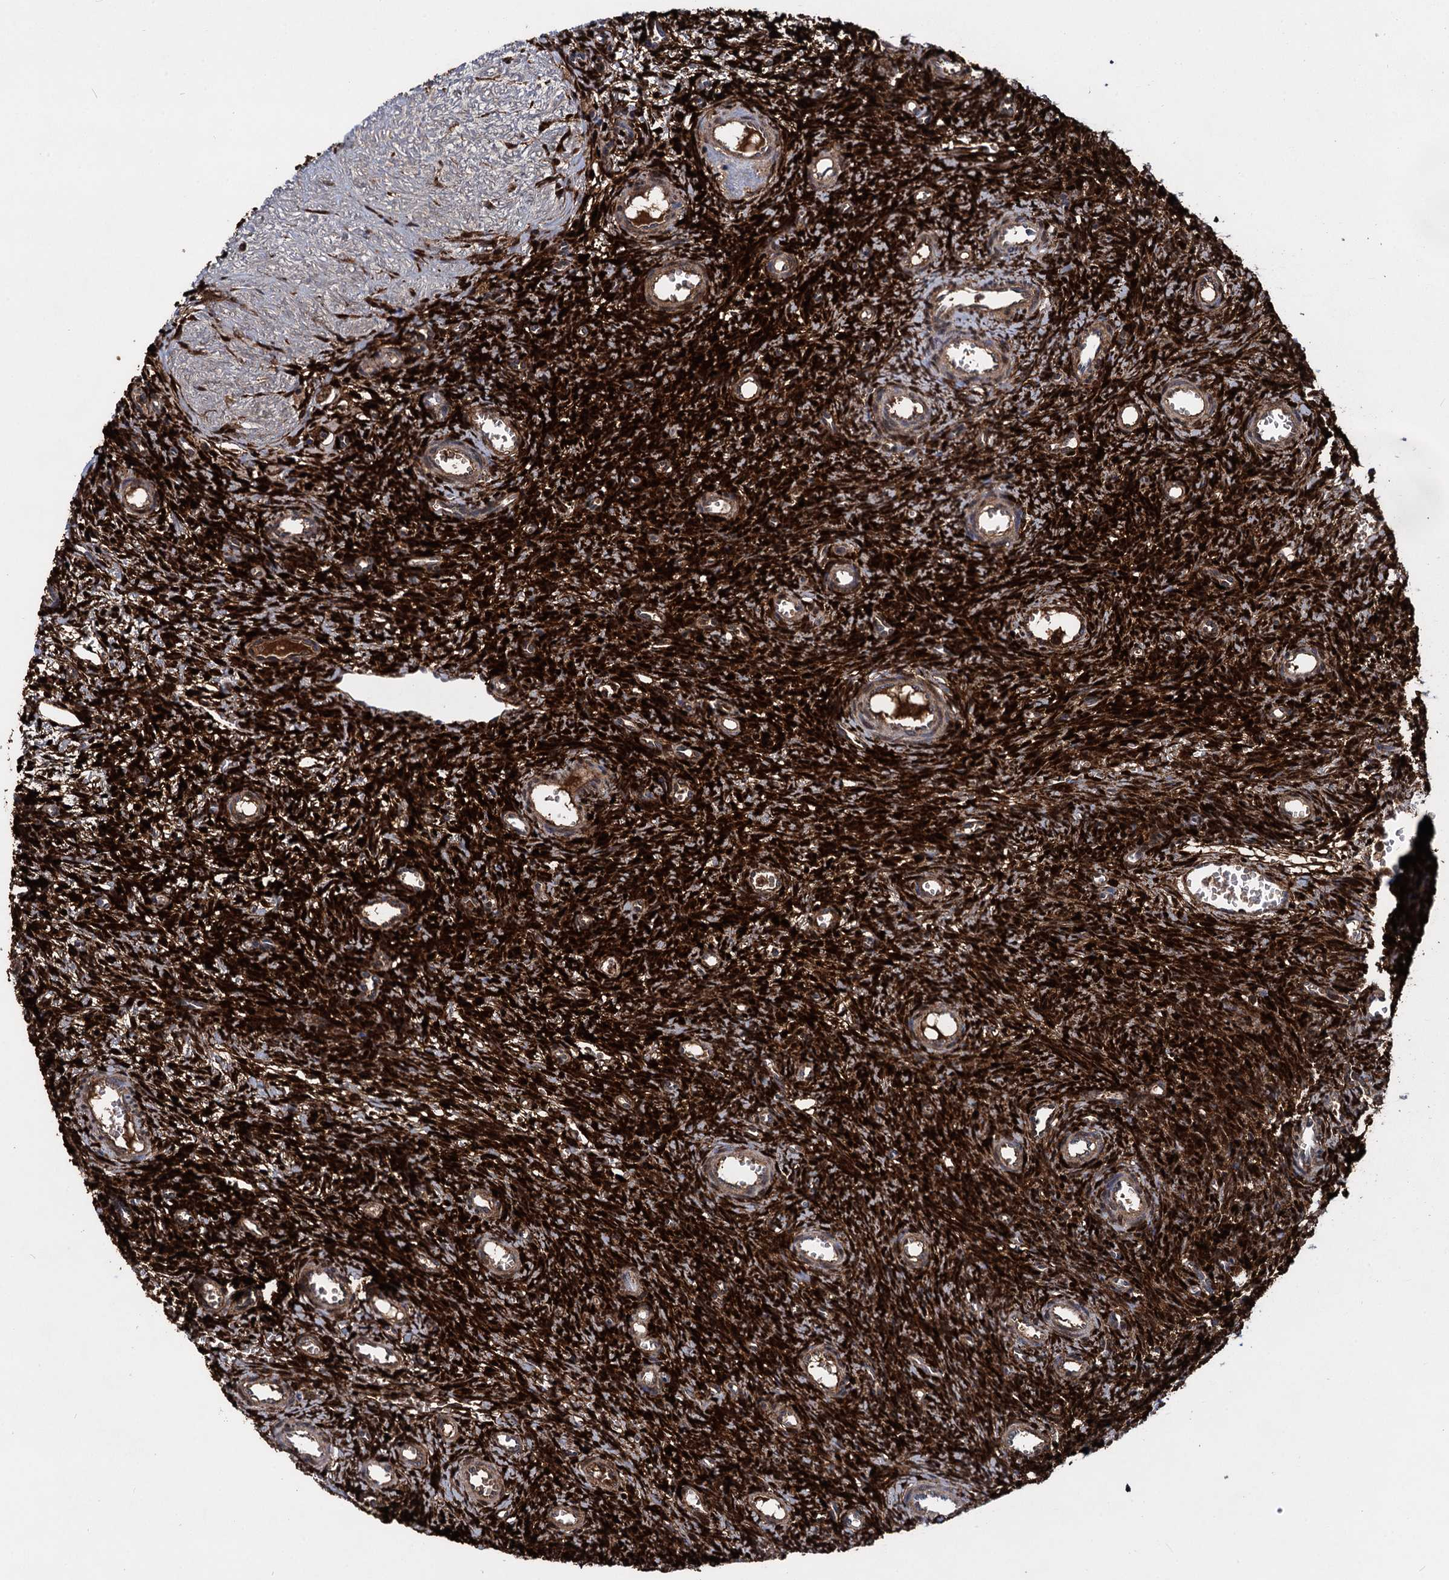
{"staining": {"intensity": "strong", "quantity": ">75%", "location": "cytoplasmic/membranous"}, "tissue": "ovary", "cell_type": "Ovarian stroma cells", "image_type": "normal", "snomed": [{"axis": "morphology", "description": "Normal tissue, NOS"}, {"axis": "topography", "description": "Ovary"}], "caption": "Normal ovary exhibits strong cytoplasmic/membranous expression in approximately >75% of ovarian stroma cells.", "gene": "GSTM3", "patient": {"sex": "female", "age": 39}}